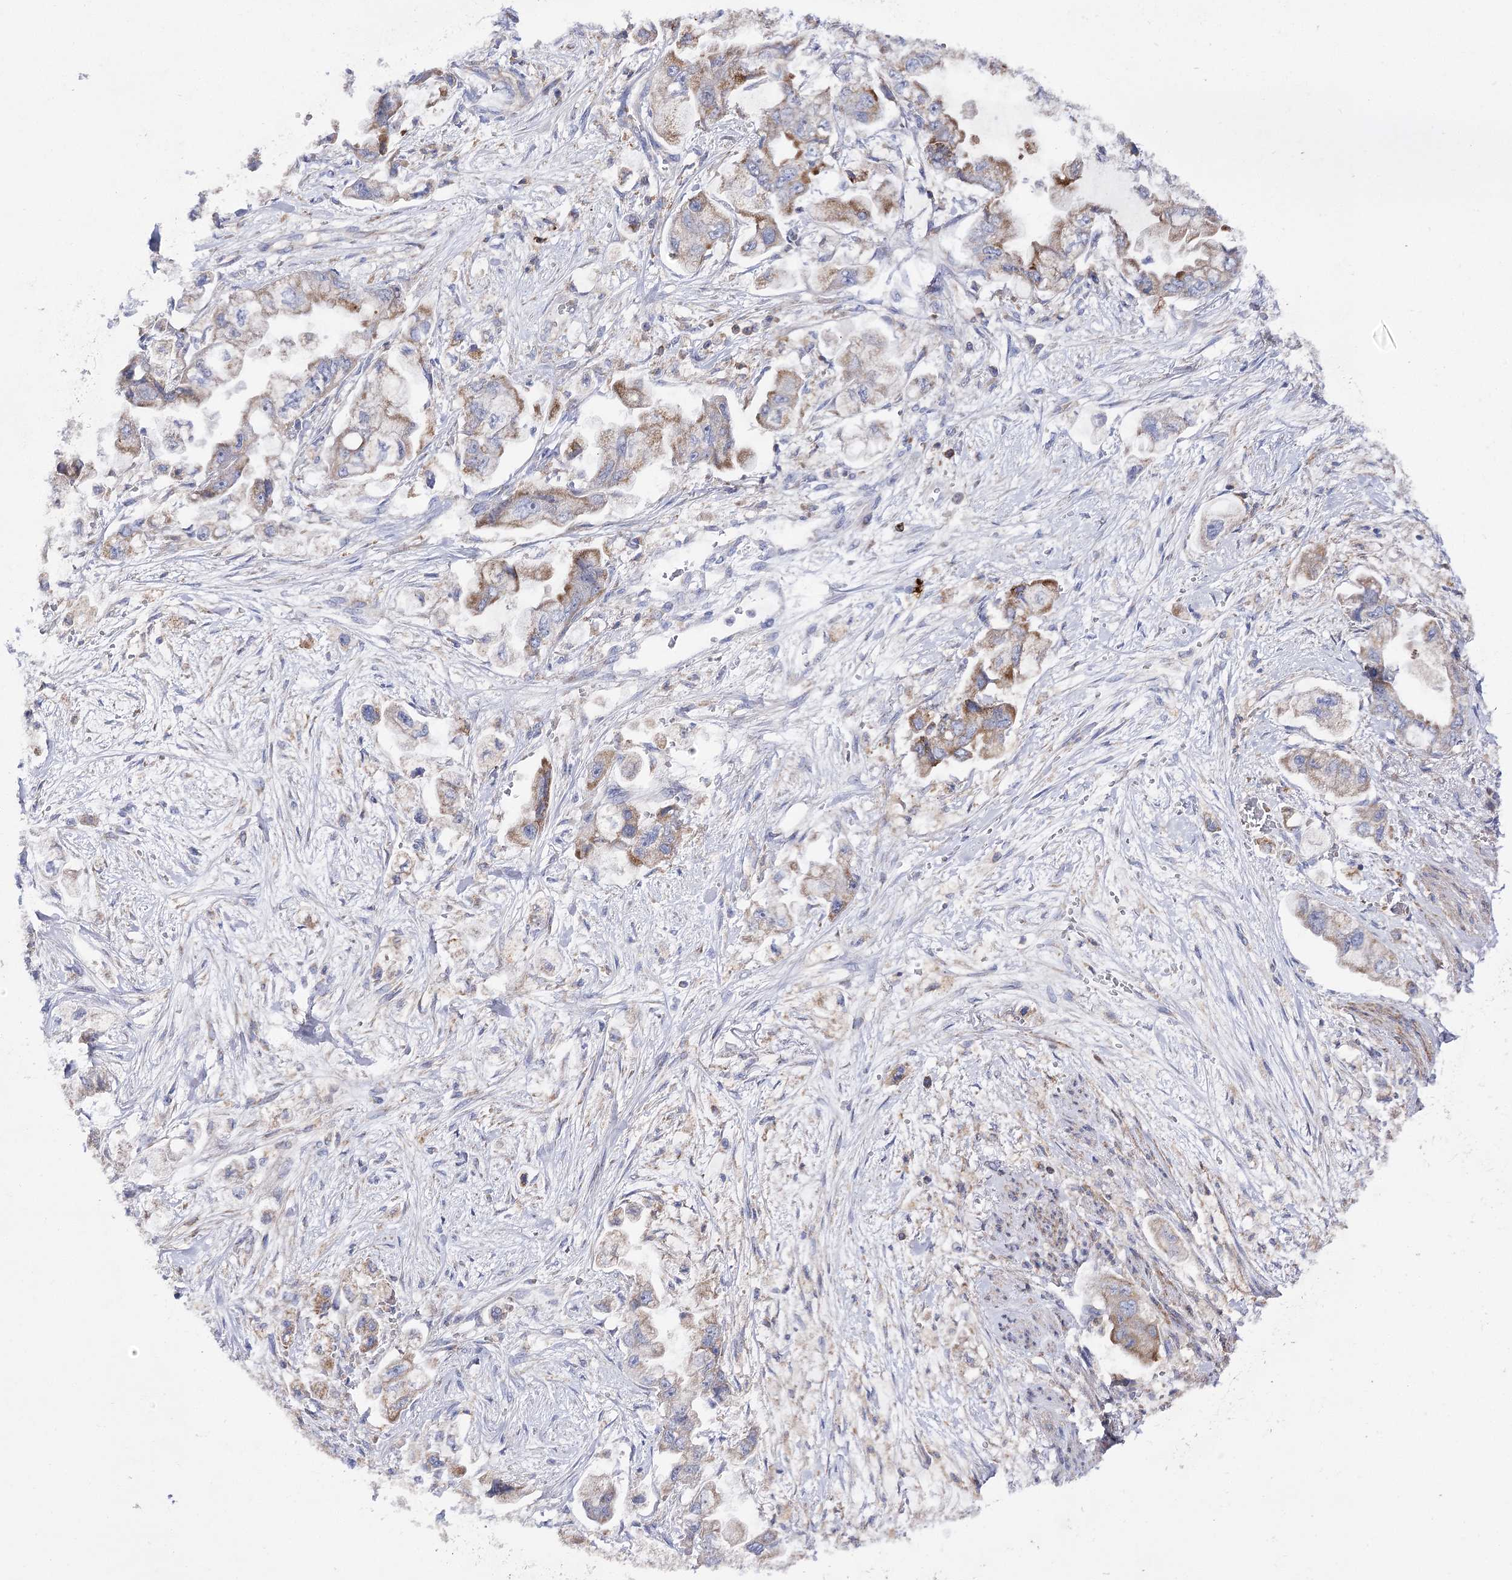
{"staining": {"intensity": "moderate", "quantity": "25%-75%", "location": "cytoplasmic/membranous"}, "tissue": "stomach cancer", "cell_type": "Tumor cells", "image_type": "cancer", "snomed": [{"axis": "morphology", "description": "Adenocarcinoma, NOS"}, {"axis": "topography", "description": "Stomach"}], "caption": "About 25%-75% of tumor cells in human stomach cancer (adenocarcinoma) demonstrate moderate cytoplasmic/membranous protein positivity as visualized by brown immunohistochemical staining.", "gene": "COX15", "patient": {"sex": "male", "age": 62}}